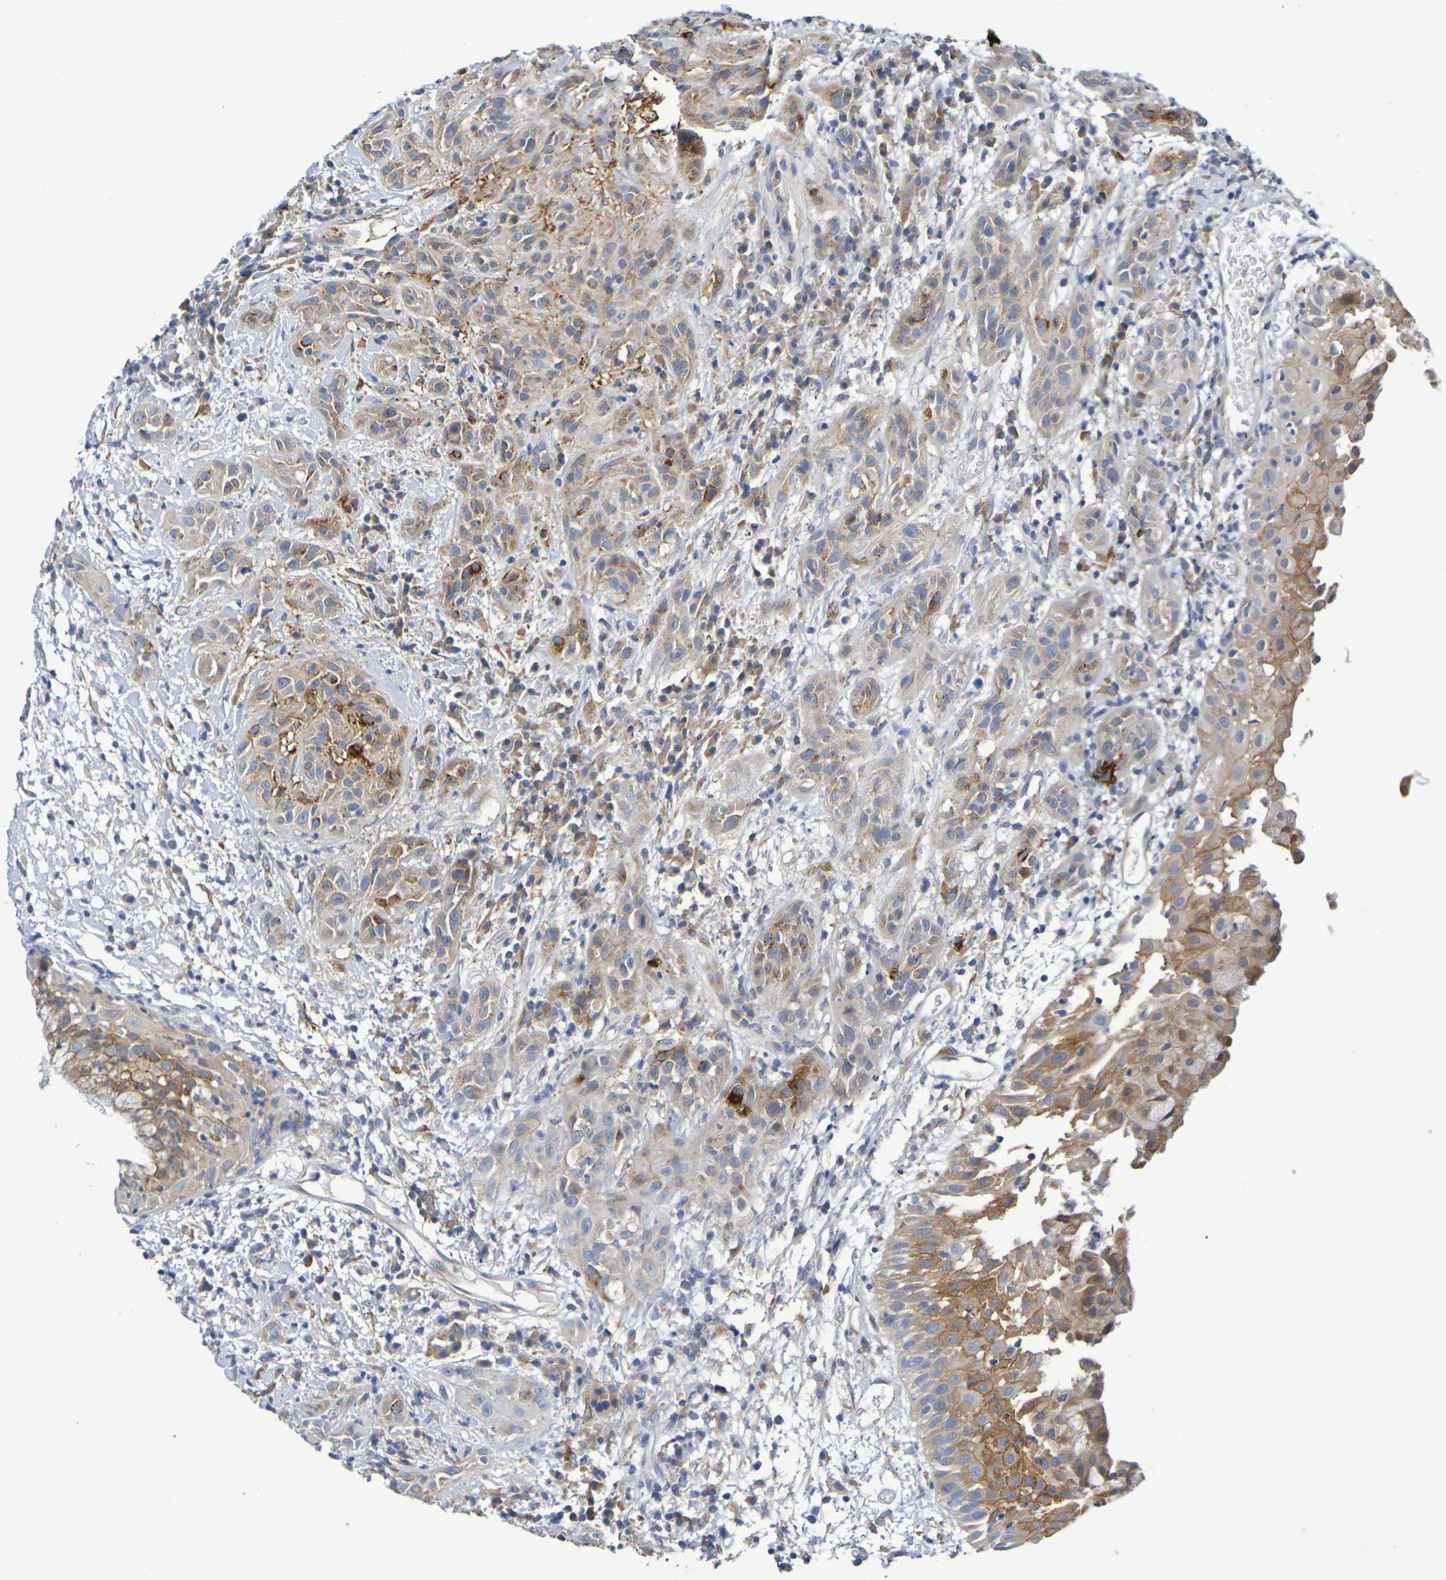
{"staining": {"intensity": "weak", "quantity": "25%-75%", "location": "cytoplasmic/membranous"}, "tissue": "head and neck cancer", "cell_type": "Tumor cells", "image_type": "cancer", "snomed": [{"axis": "morphology", "description": "Squamous cell carcinoma, NOS"}, {"axis": "topography", "description": "Head-Neck"}], "caption": "Protein staining of head and neck cancer tissue exhibits weak cytoplasmic/membranous staining in approximately 25%-75% of tumor cells. (DAB (3,3'-diaminobenzidine) = brown stain, brightfield microscopy at high magnification).", "gene": "SDC4", "patient": {"sex": "male", "age": 62}}